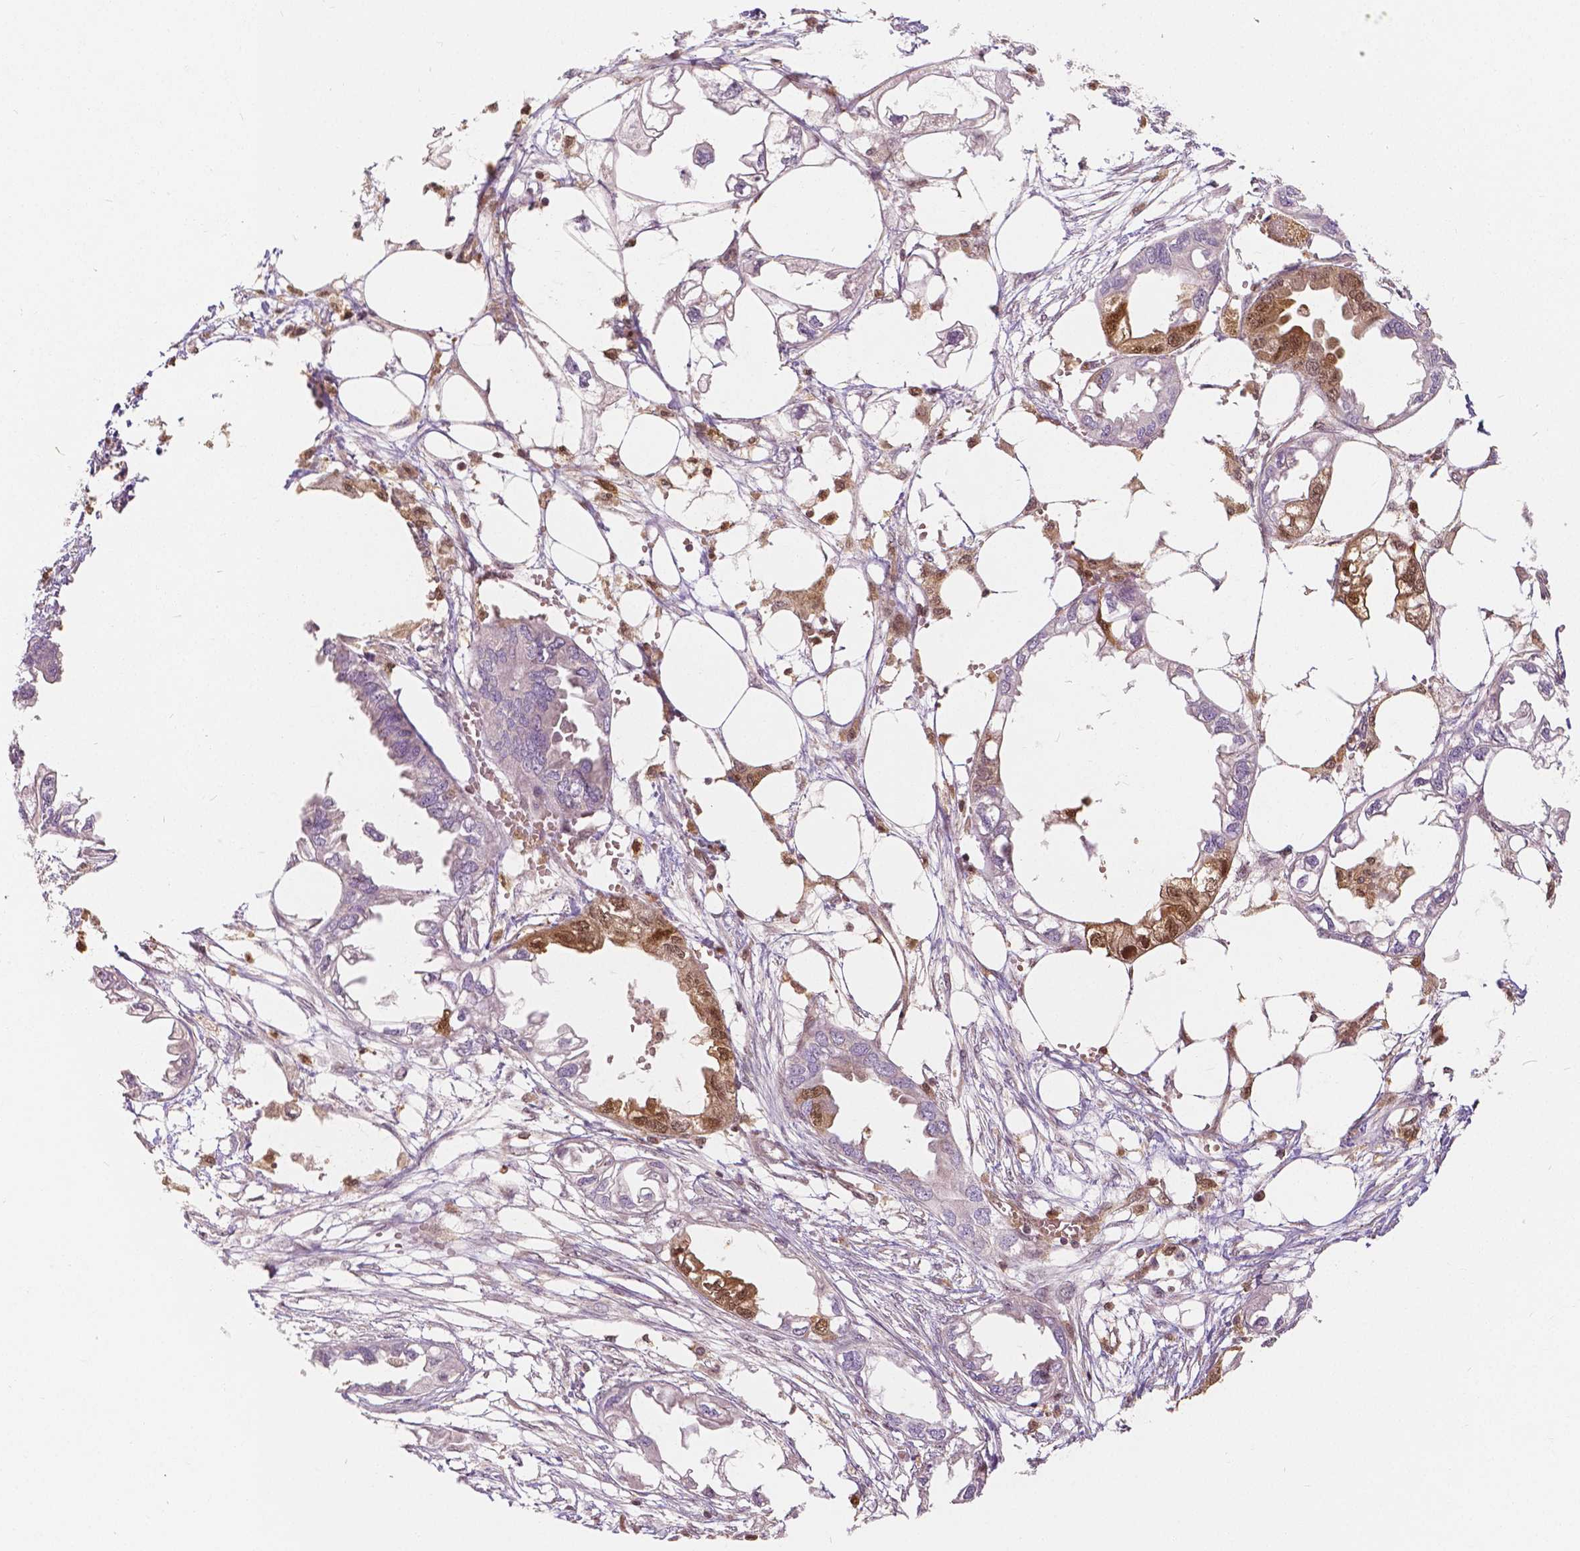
{"staining": {"intensity": "moderate", "quantity": "25%-75%", "location": "cytoplasmic/membranous,nuclear"}, "tissue": "endometrial cancer", "cell_type": "Tumor cells", "image_type": "cancer", "snomed": [{"axis": "morphology", "description": "Adenocarcinoma, NOS"}, {"axis": "morphology", "description": "Adenocarcinoma, metastatic, NOS"}, {"axis": "topography", "description": "Adipose tissue"}, {"axis": "topography", "description": "Endometrium"}], "caption": "A histopathology image showing moderate cytoplasmic/membranous and nuclear positivity in approximately 25%-75% of tumor cells in endometrial cancer (adenocarcinoma), as visualized by brown immunohistochemical staining.", "gene": "NAPRT", "patient": {"sex": "female", "age": 67}}